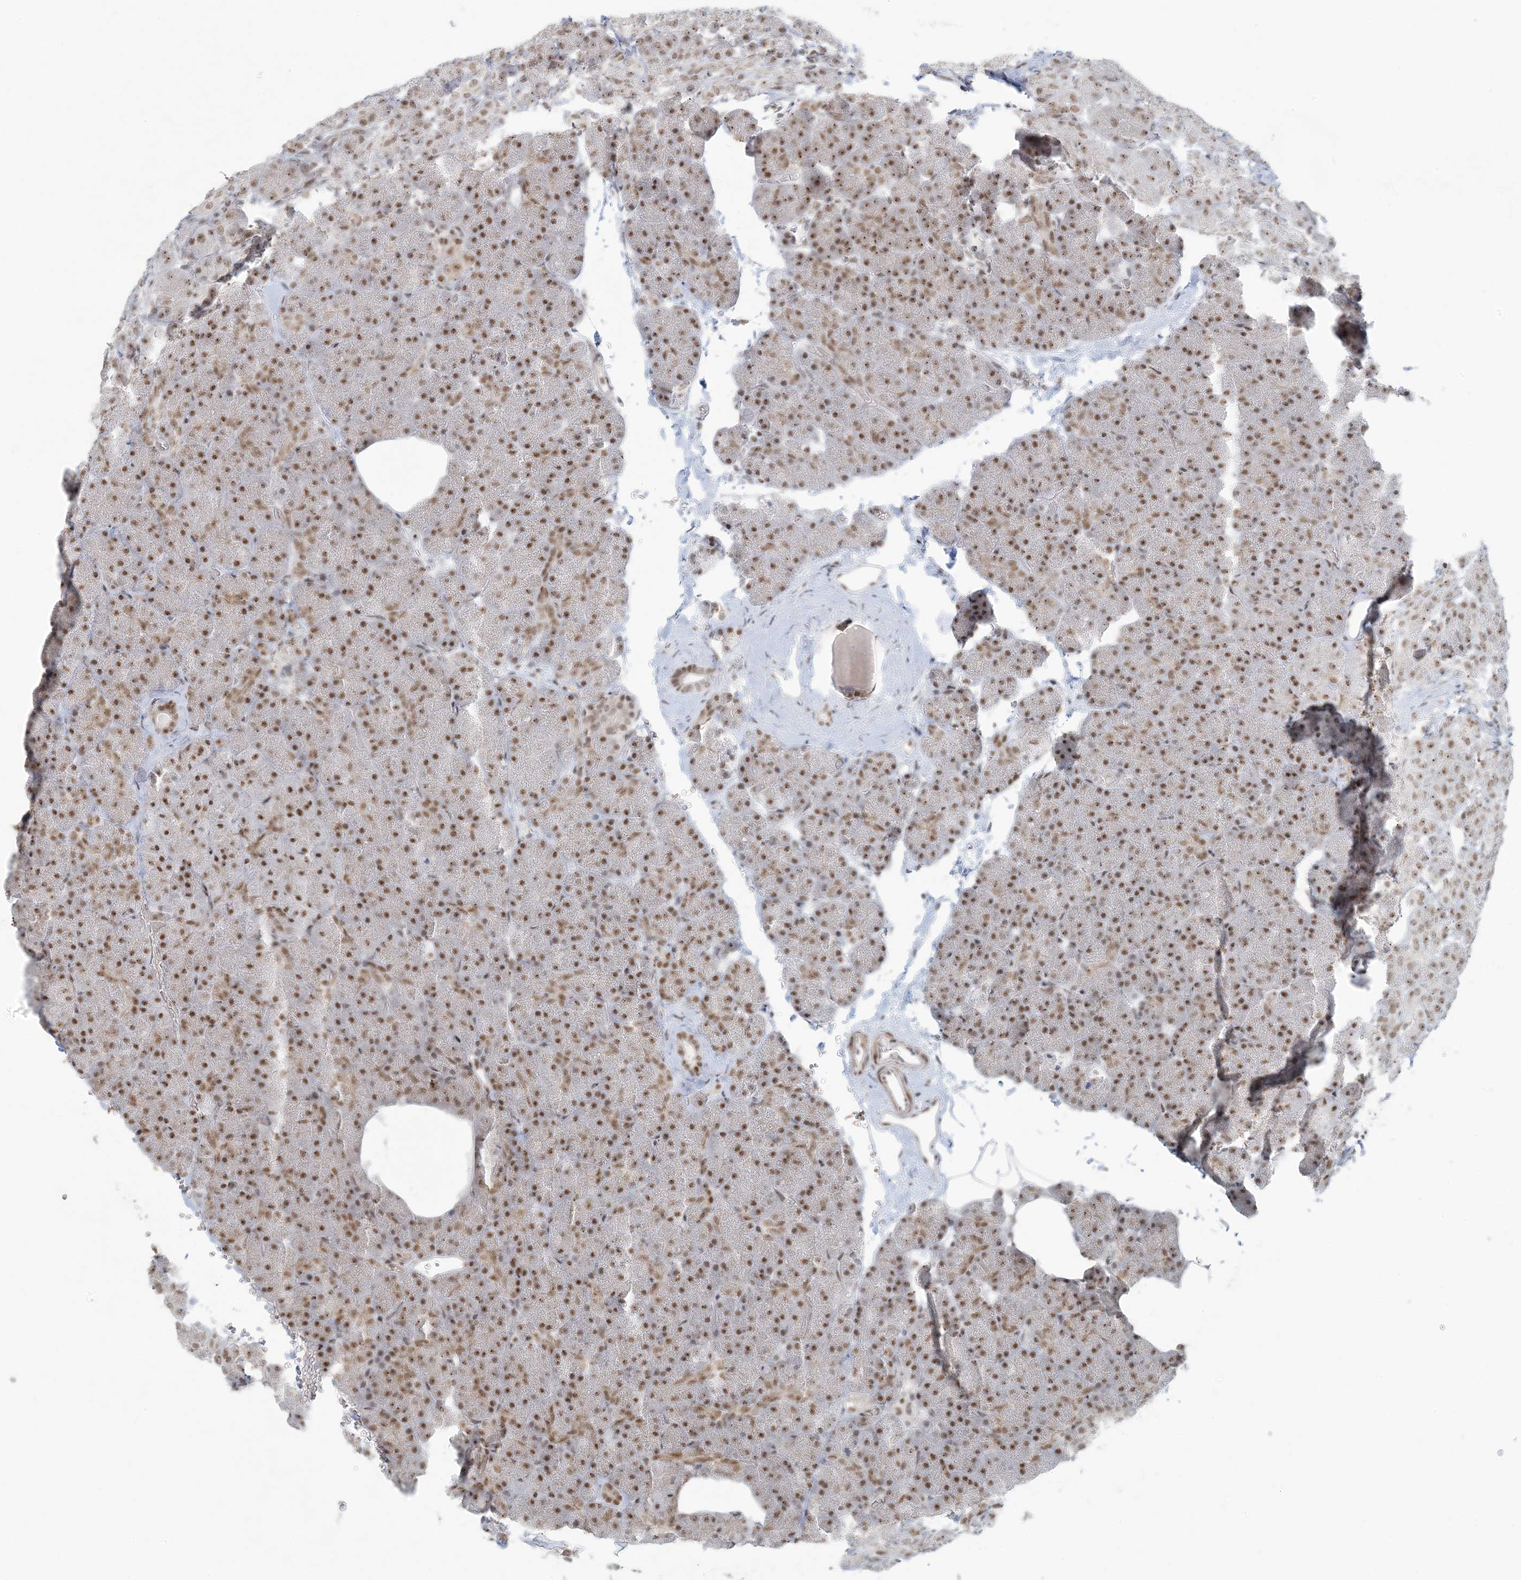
{"staining": {"intensity": "moderate", "quantity": ">75%", "location": "nuclear"}, "tissue": "pancreas", "cell_type": "Exocrine glandular cells", "image_type": "normal", "snomed": [{"axis": "morphology", "description": "Normal tissue, NOS"}, {"axis": "morphology", "description": "Carcinoid, malignant, NOS"}, {"axis": "topography", "description": "Pancreas"}], "caption": "Exocrine glandular cells reveal medium levels of moderate nuclear staining in approximately >75% of cells in normal pancreas. (brown staining indicates protein expression, while blue staining denotes nuclei).", "gene": "ZNF787", "patient": {"sex": "female", "age": 35}}